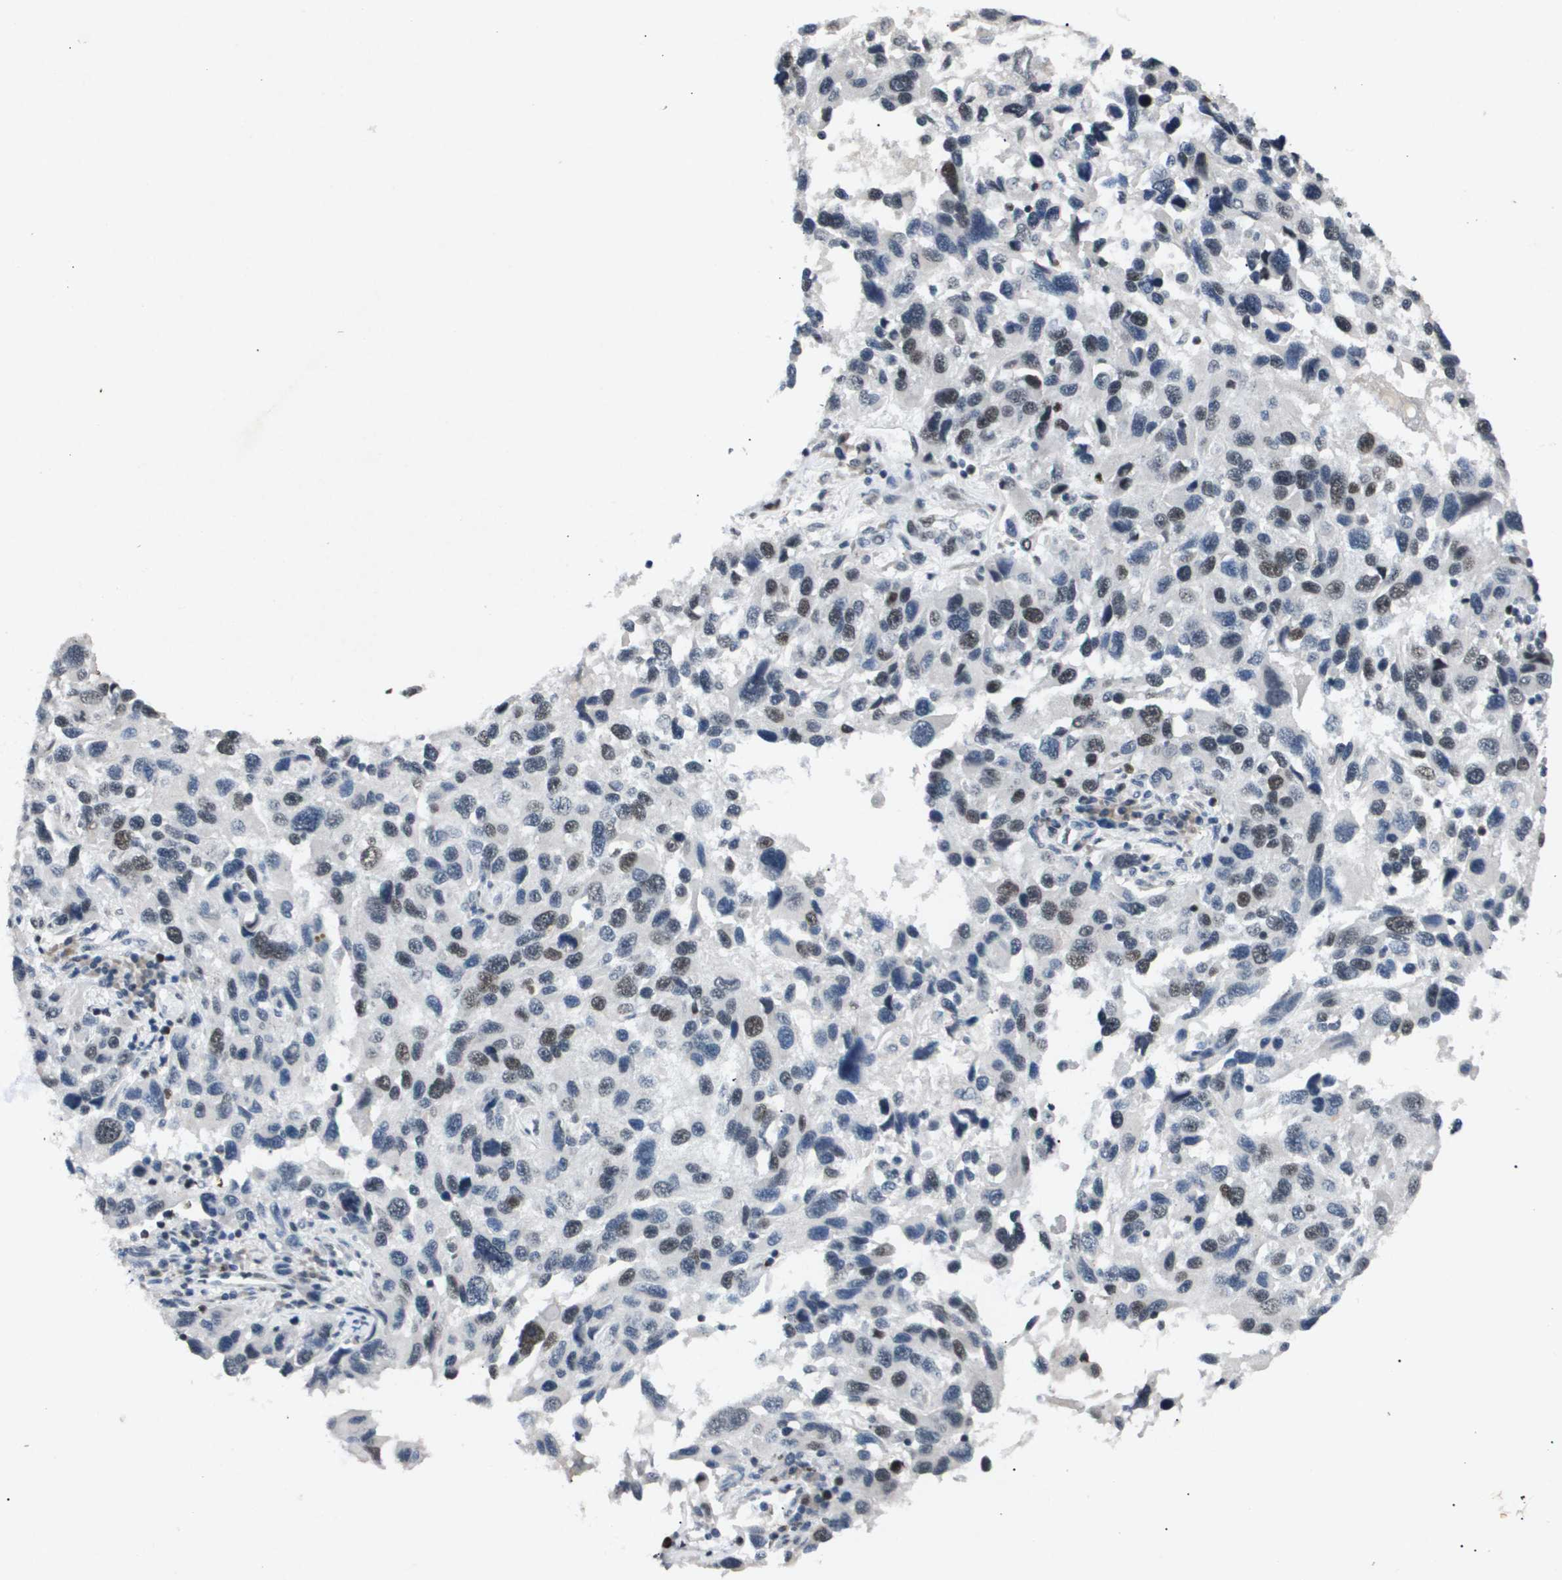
{"staining": {"intensity": "moderate", "quantity": "25%-75%", "location": "nuclear"}, "tissue": "melanoma", "cell_type": "Tumor cells", "image_type": "cancer", "snomed": [{"axis": "morphology", "description": "Malignant melanoma, NOS"}, {"axis": "topography", "description": "Skin"}], "caption": "This is a micrograph of immunohistochemistry (IHC) staining of melanoma, which shows moderate expression in the nuclear of tumor cells.", "gene": "ANAPC2", "patient": {"sex": "male", "age": 53}}